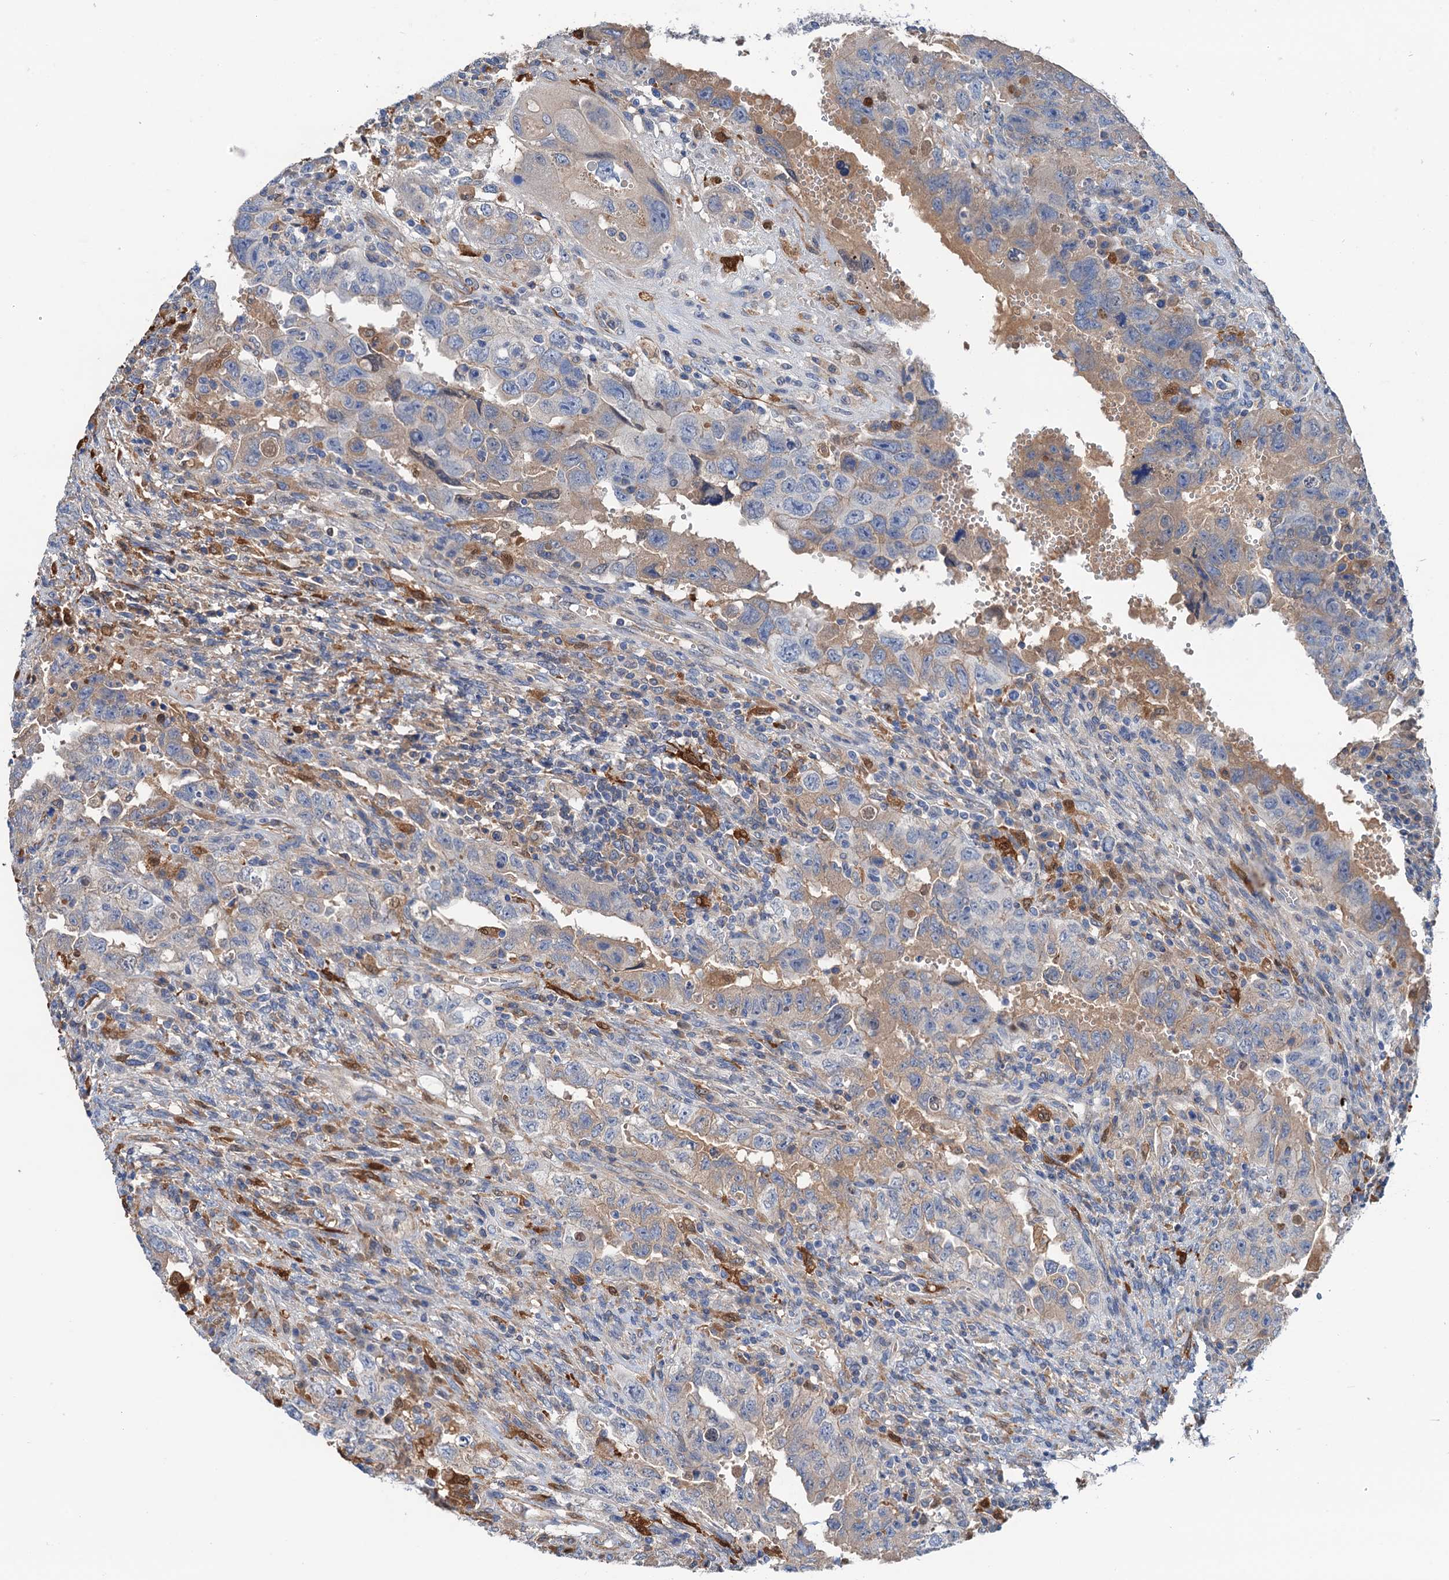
{"staining": {"intensity": "moderate", "quantity": "25%-75%", "location": "cytoplasmic/membranous"}, "tissue": "testis cancer", "cell_type": "Tumor cells", "image_type": "cancer", "snomed": [{"axis": "morphology", "description": "Carcinoma, Embryonal, NOS"}, {"axis": "topography", "description": "Testis"}], "caption": "Moderate cytoplasmic/membranous protein staining is present in approximately 25%-75% of tumor cells in testis cancer.", "gene": "CSTPP1", "patient": {"sex": "male", "age": 26}}